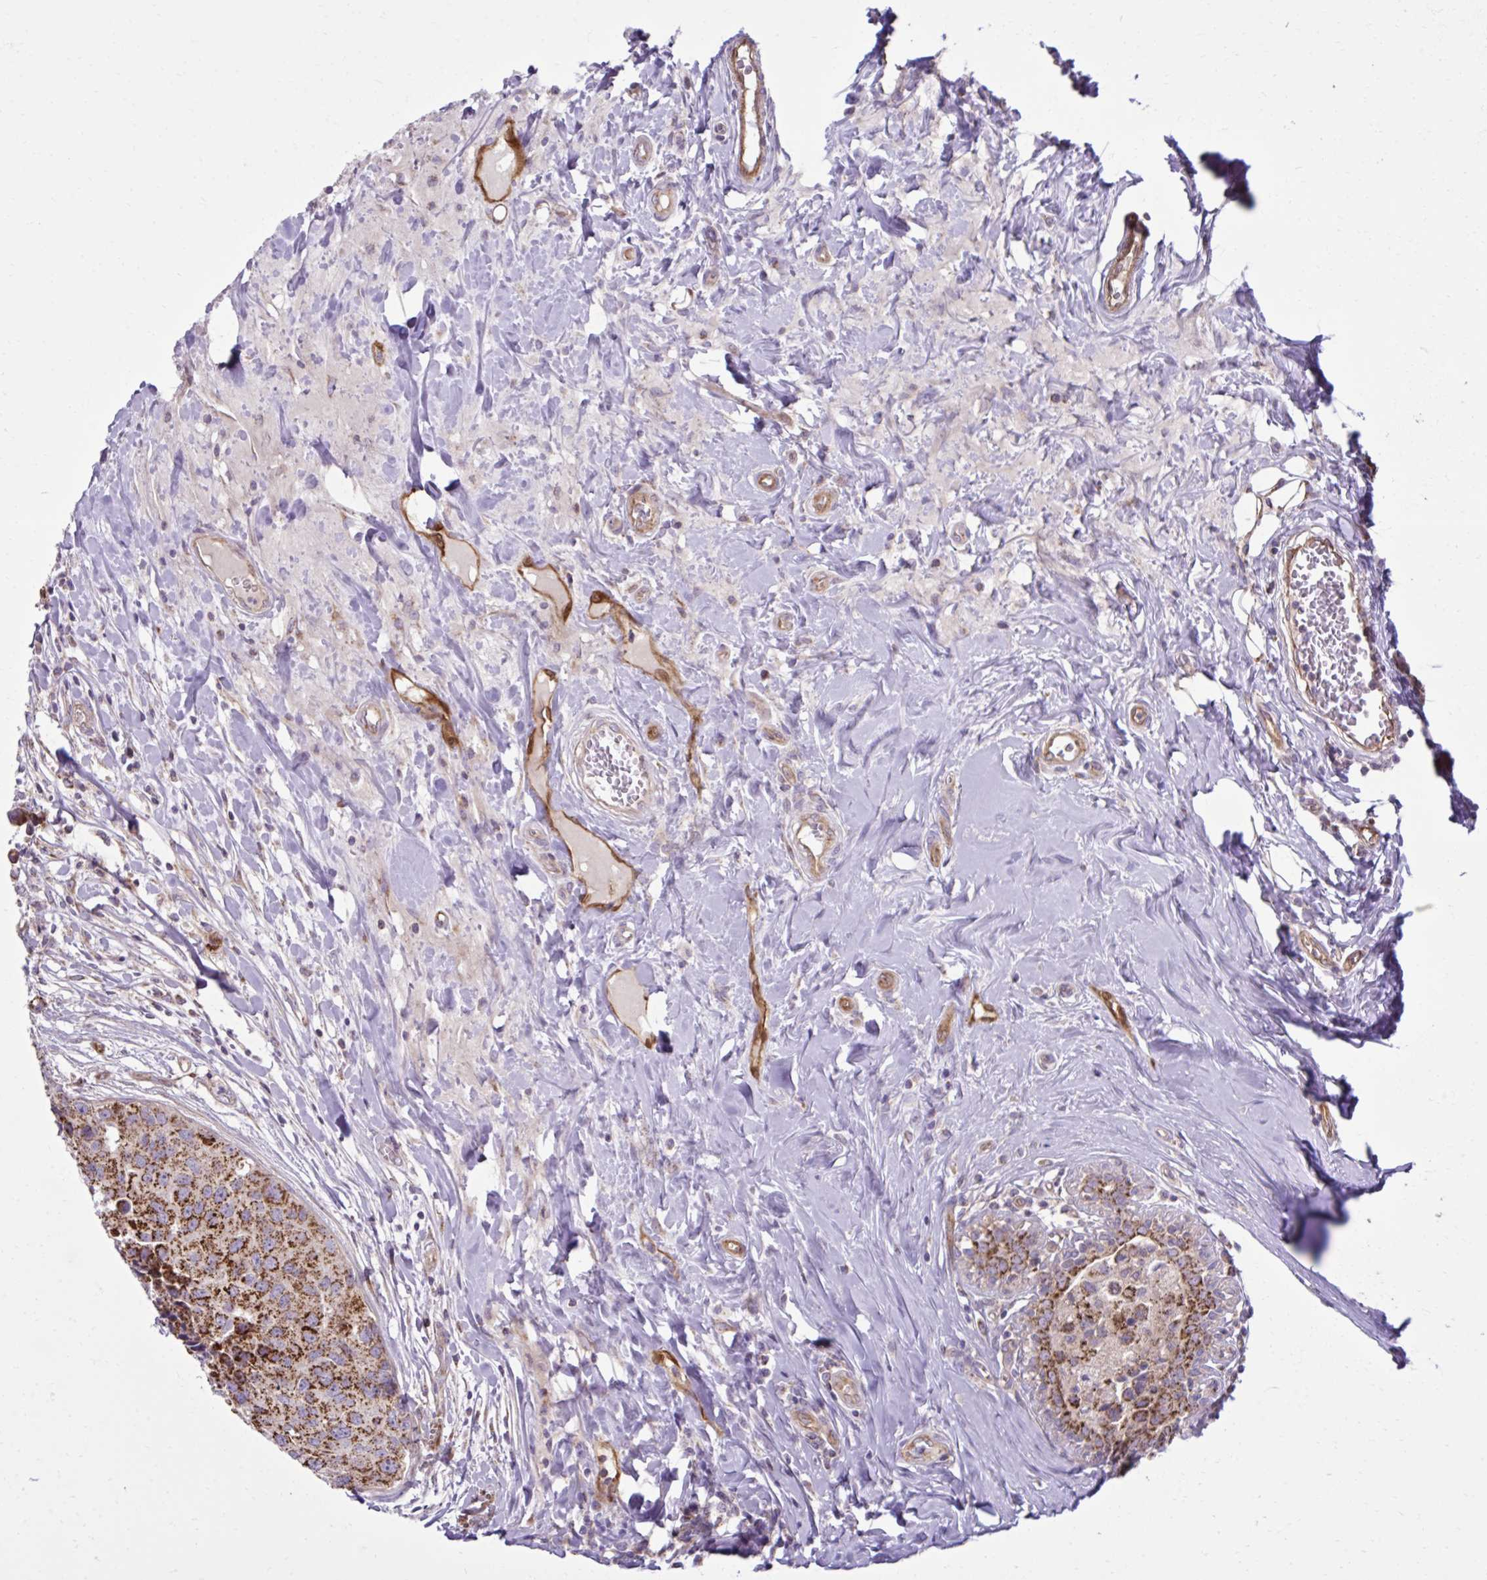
{"staining": {"intensity": "strong", "quantity": ">75%", "location": "cytoplasmic/membranous"}, "tissue": "breast cancer", "cell_type": "Tumor cells", "image_type": "cancer", "snomed": [{"axis": "morphology", "description": "Duct carcinoma"}, {"axis": "topography", "description": "Breast"}], "caption": "Intraductal carcinoma (breast) stained for a protein (brown) displays strong cytoplasmic/membranous positive positivity in approximately >75% of tumor cells.", "gene": "LIMS1", "patient": {"sex": "female", "age": 24}}